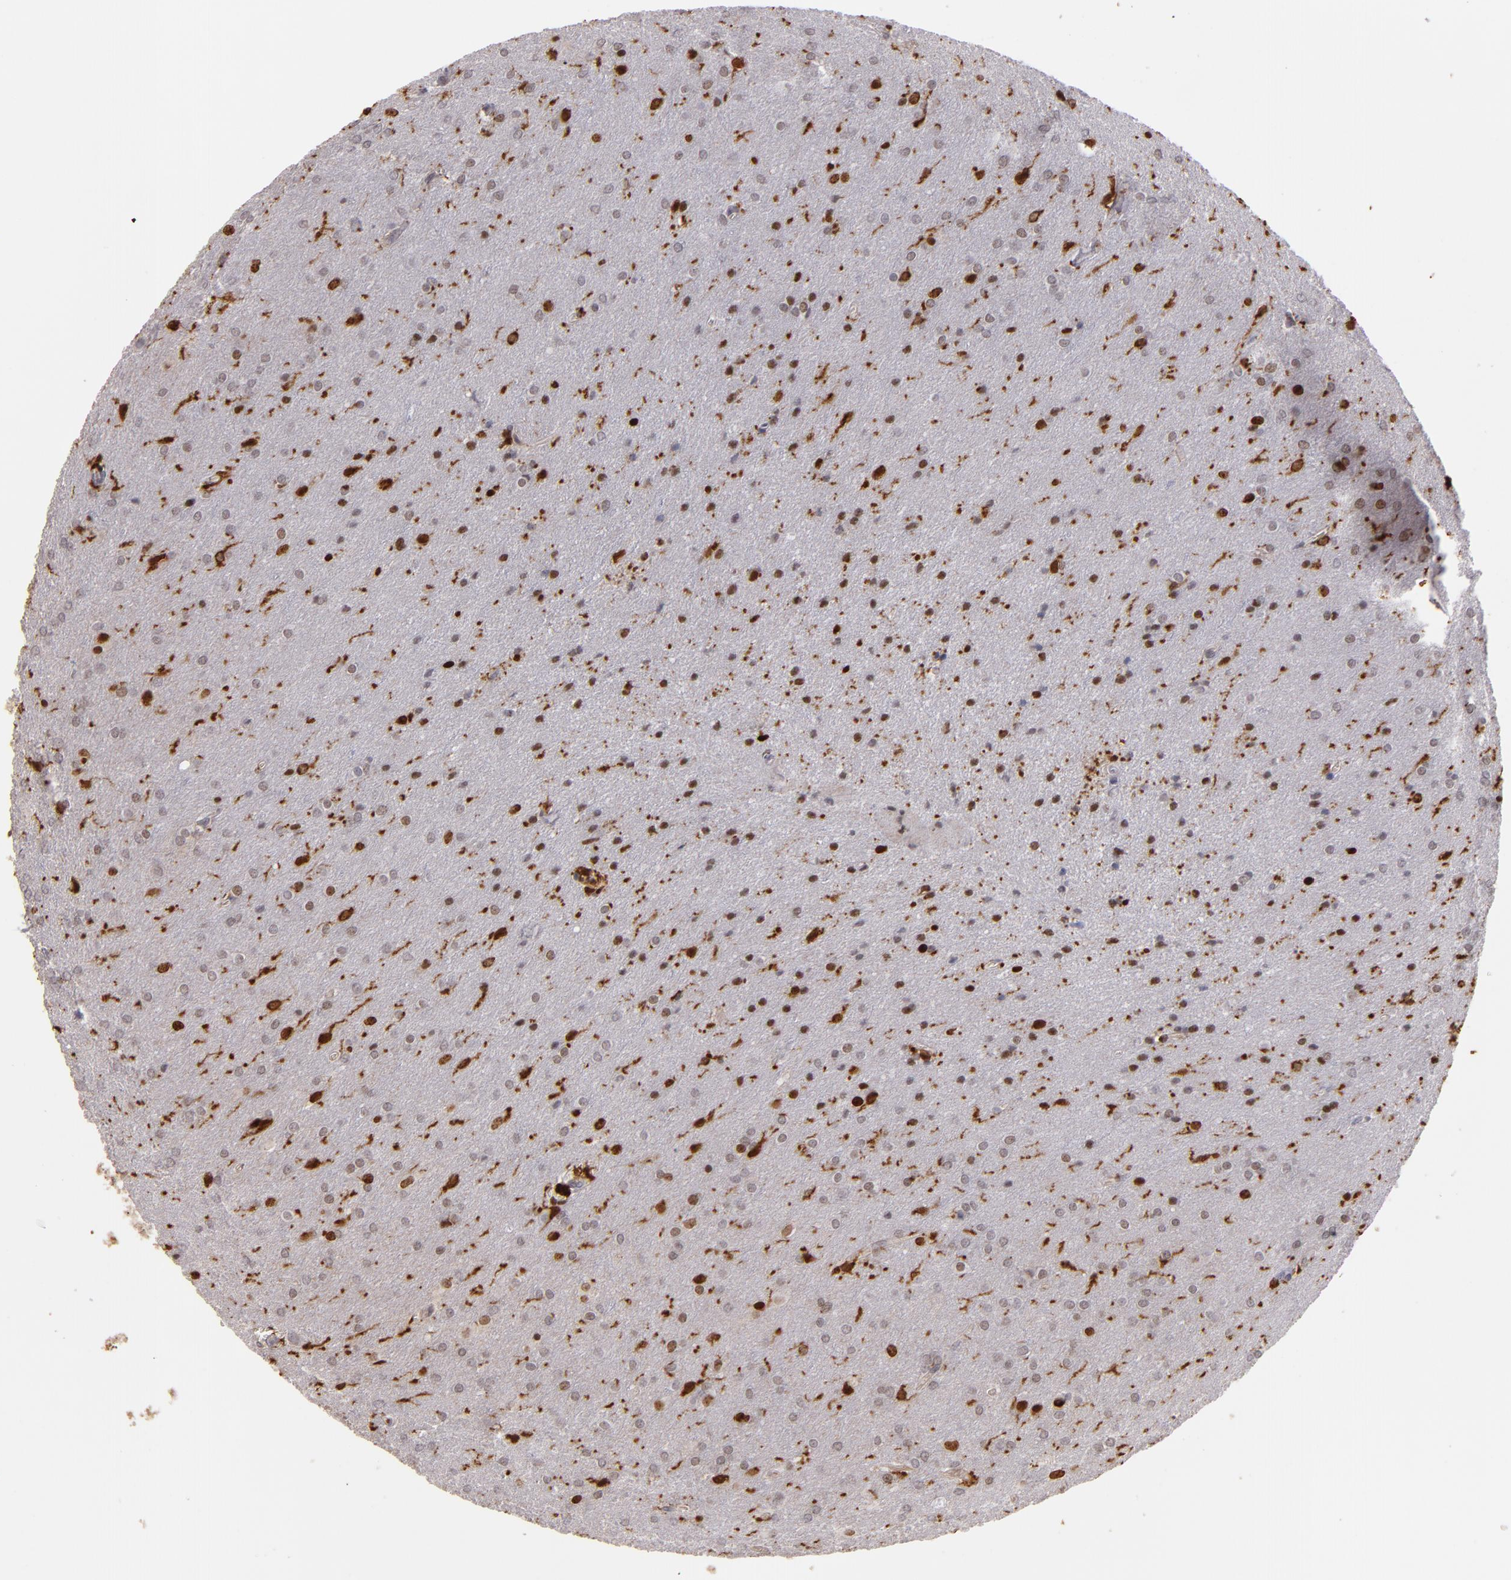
{"staining": {"intensity": "moderate", "quantity": "25%-75%", "location": "nuclear"}, "tissue": "glioma", "cell_type": "Tumor cells", "image_type": "cancer", "snomed": [{"axis": "morphology", "description": "Glioma, malignant, Low grade"}, {"axis": "topography", "description": "Brain"}], "caption": "DAB (3,3'-diaminobenzidine) immunohistochemical staining of human low-grade glioma (malignant) shows moderate nuclear protein positivity in approximately 25%-75% of tumor cells. (brown staining indicates protein expression, while blue staining denotes nuclei).", "gene": "WAS", "patient": {"sex": "female", "age": 32}}